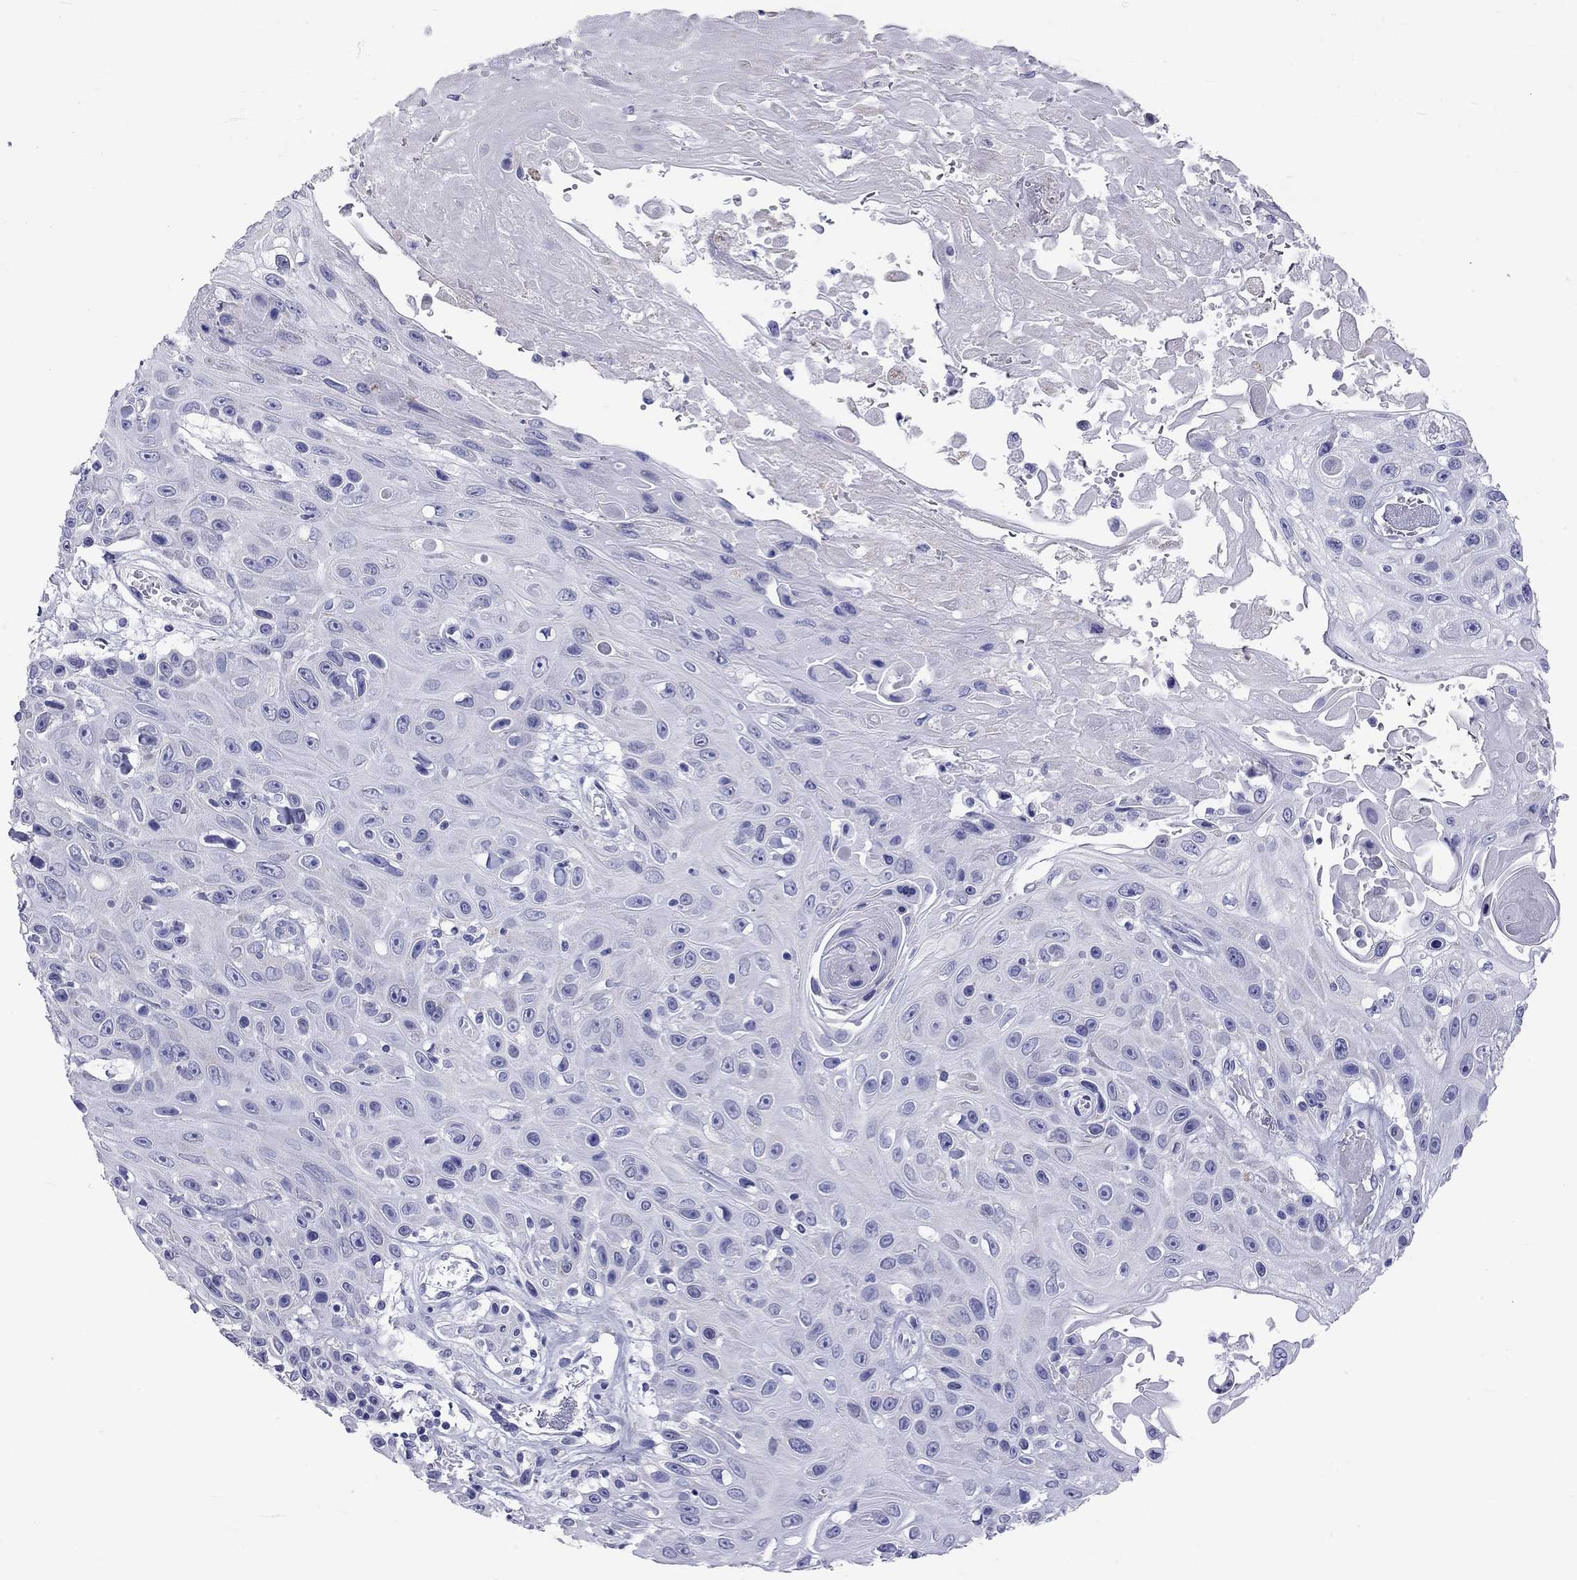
{"staining": {"intensity": "negative", "quantity": "none", "location": "none"}, "tissue": "skin cancer", "cell_type": "Tumor cells", "image_type": "cancer", "snomed": [{"axis": "morphology", "description": "Squamous cell carcinoma, NOS"}, {"axis": "topography", "description": "Skin"}], "caption": "High power microscopy photomicrograph of an immunohistochemistry (IHC) image of skin cancer (squamous cell carcinoma), revealing no significant staining in tumor cells.", "gene": "DPY19L2", "patient": {"sex": "male", "age": 82}}